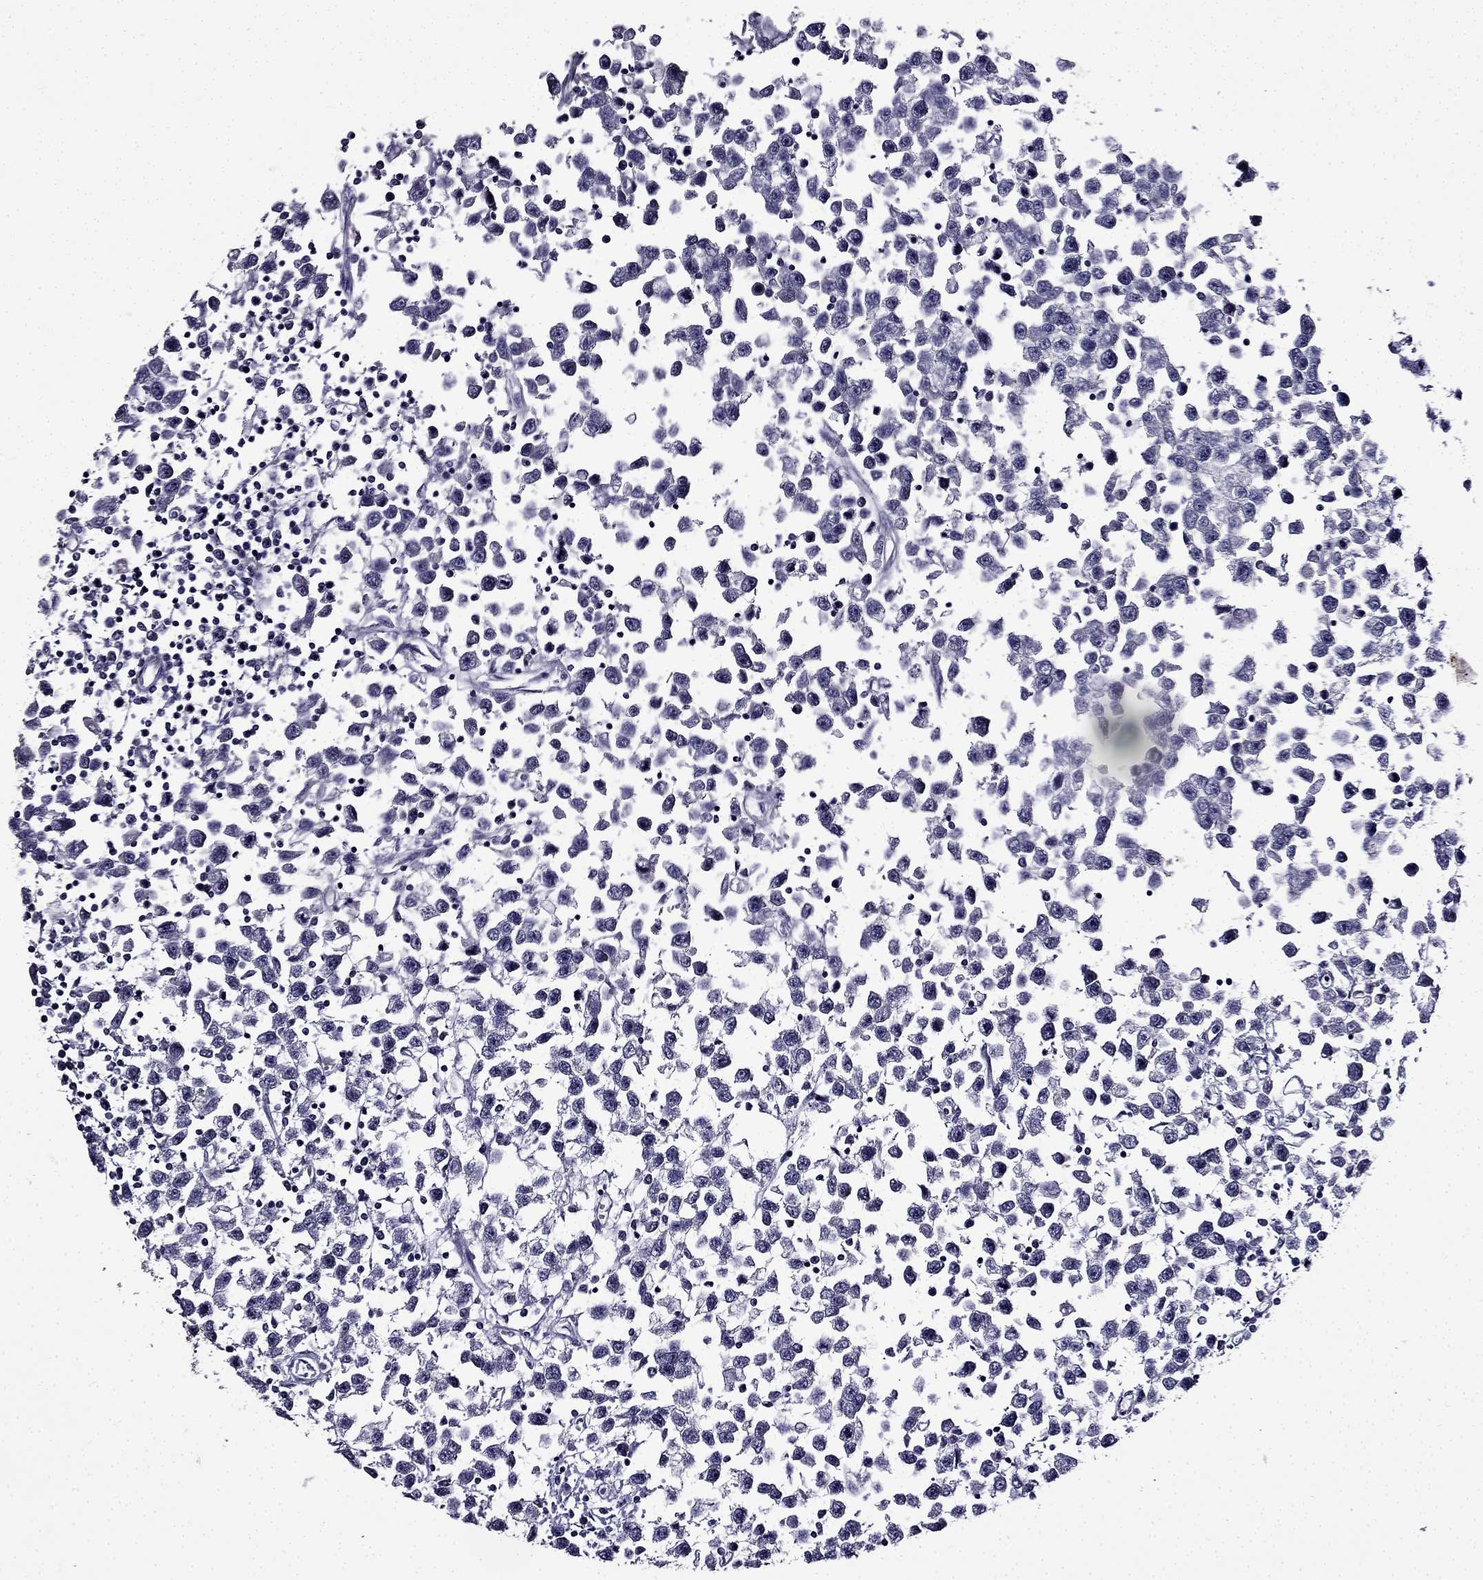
{"staining": {"intensity": "negative", "quantity": "none", "location": "none"}, "tissue": "testis cancer", "cell_type": "Tumor cells", "image_type": "cancer", "snomed": [{"axis": "morphology", "description": "Seminoma, NOS"}, {"axis": "topography", "description": "Testis"}], "caption": "The histopathology image reveals no significant expression in tumor cells of testis cancer.", "gene": "TMEM266", "patient": {"sex": "male", "age": 34}}